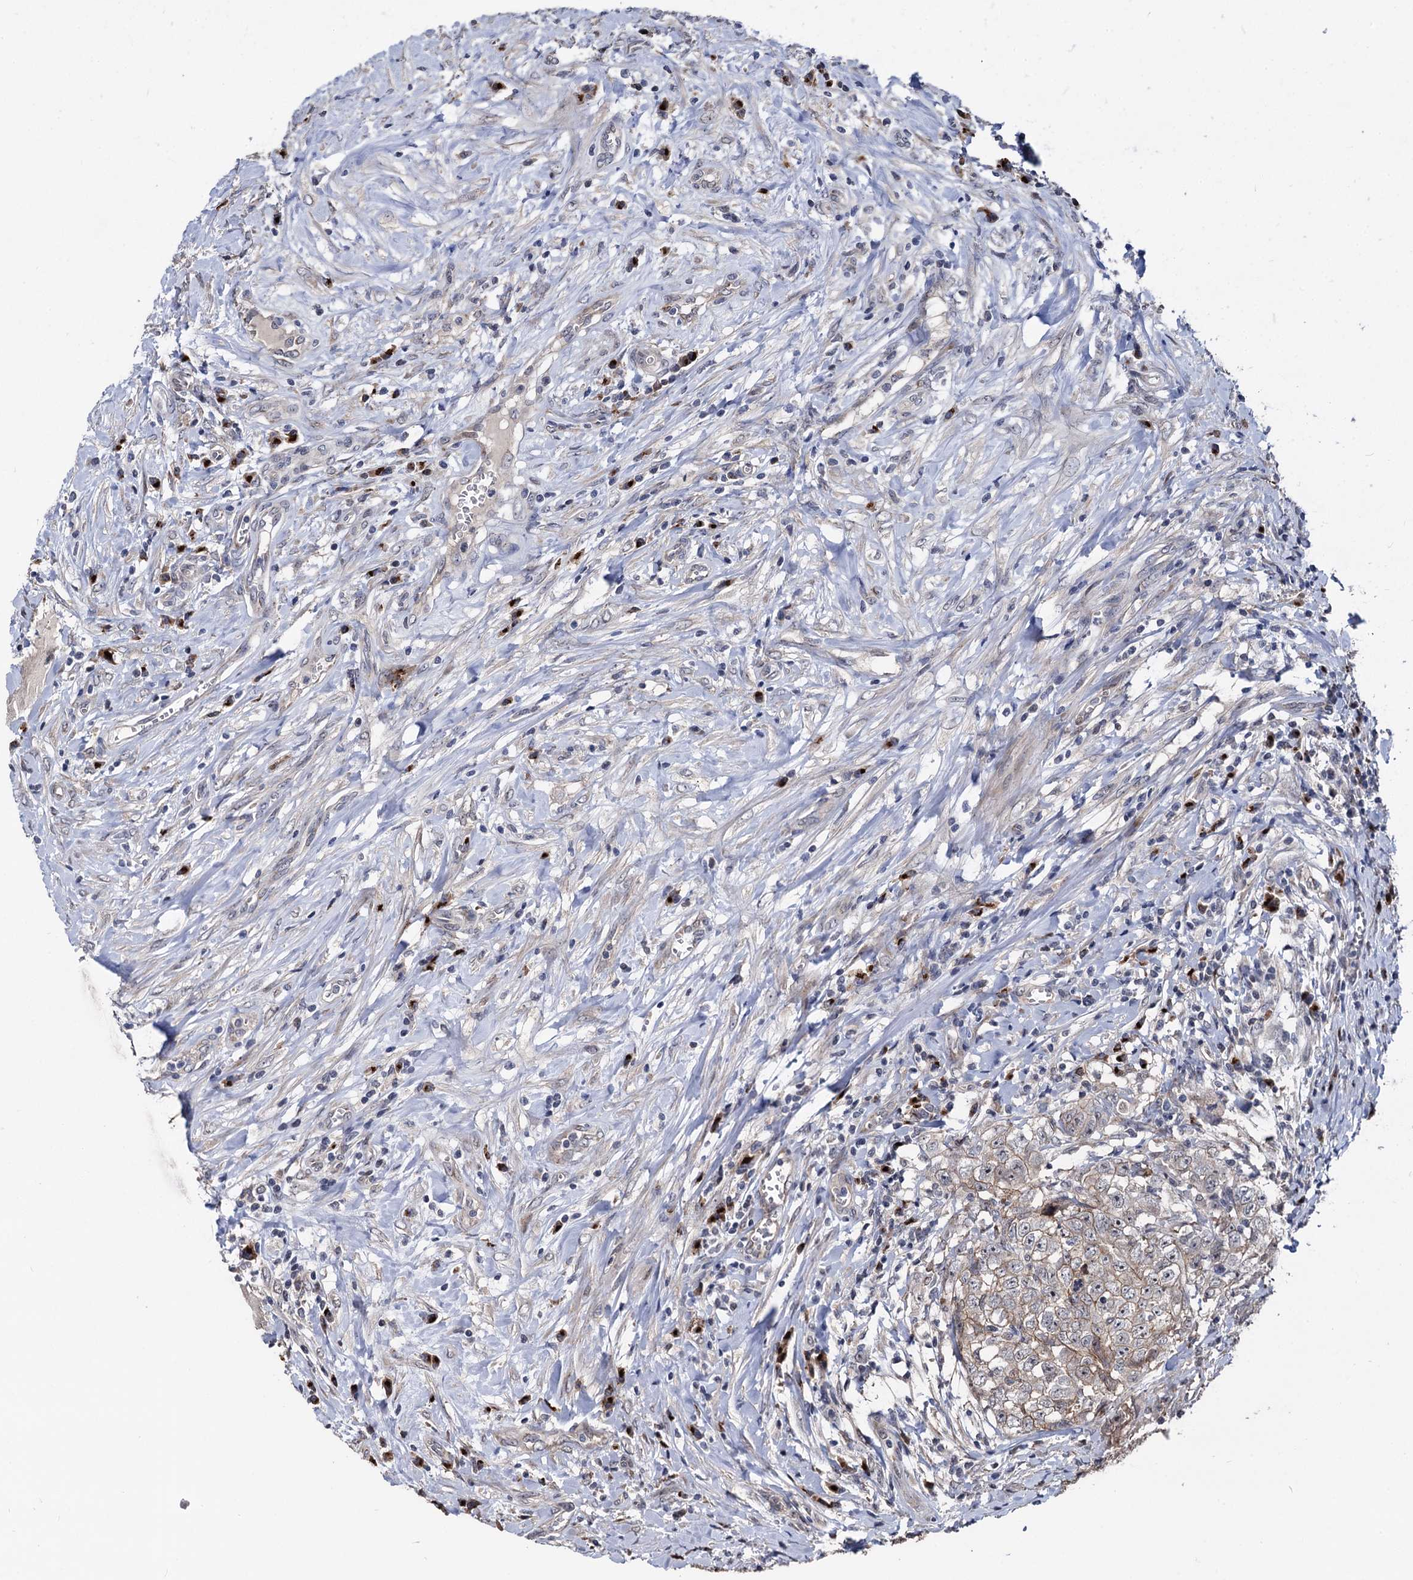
{"staining": {"intensity": "weak", "quantity": "25%-75%", "location": "cytoplasmic/membranous"}, "tissue": "testis cancer", "cell_type": "Tumor cells", "image_type": "cancer", "snomed": [{"axis": "morphology", "description": "Seminoma, NOS"}, {"axis": "morphology", "description": "Carcinoma, Embryonal, NOS"}, {"axis": "topography", "description": "Testis"}], "caption": "Tumor cells display weak cytoplasmic/membranous staining in about 25%-75% of cells in testis cancer (seminoma).", "gene": "SMAGP", "patient": {"sex": "male", "age": 43}}